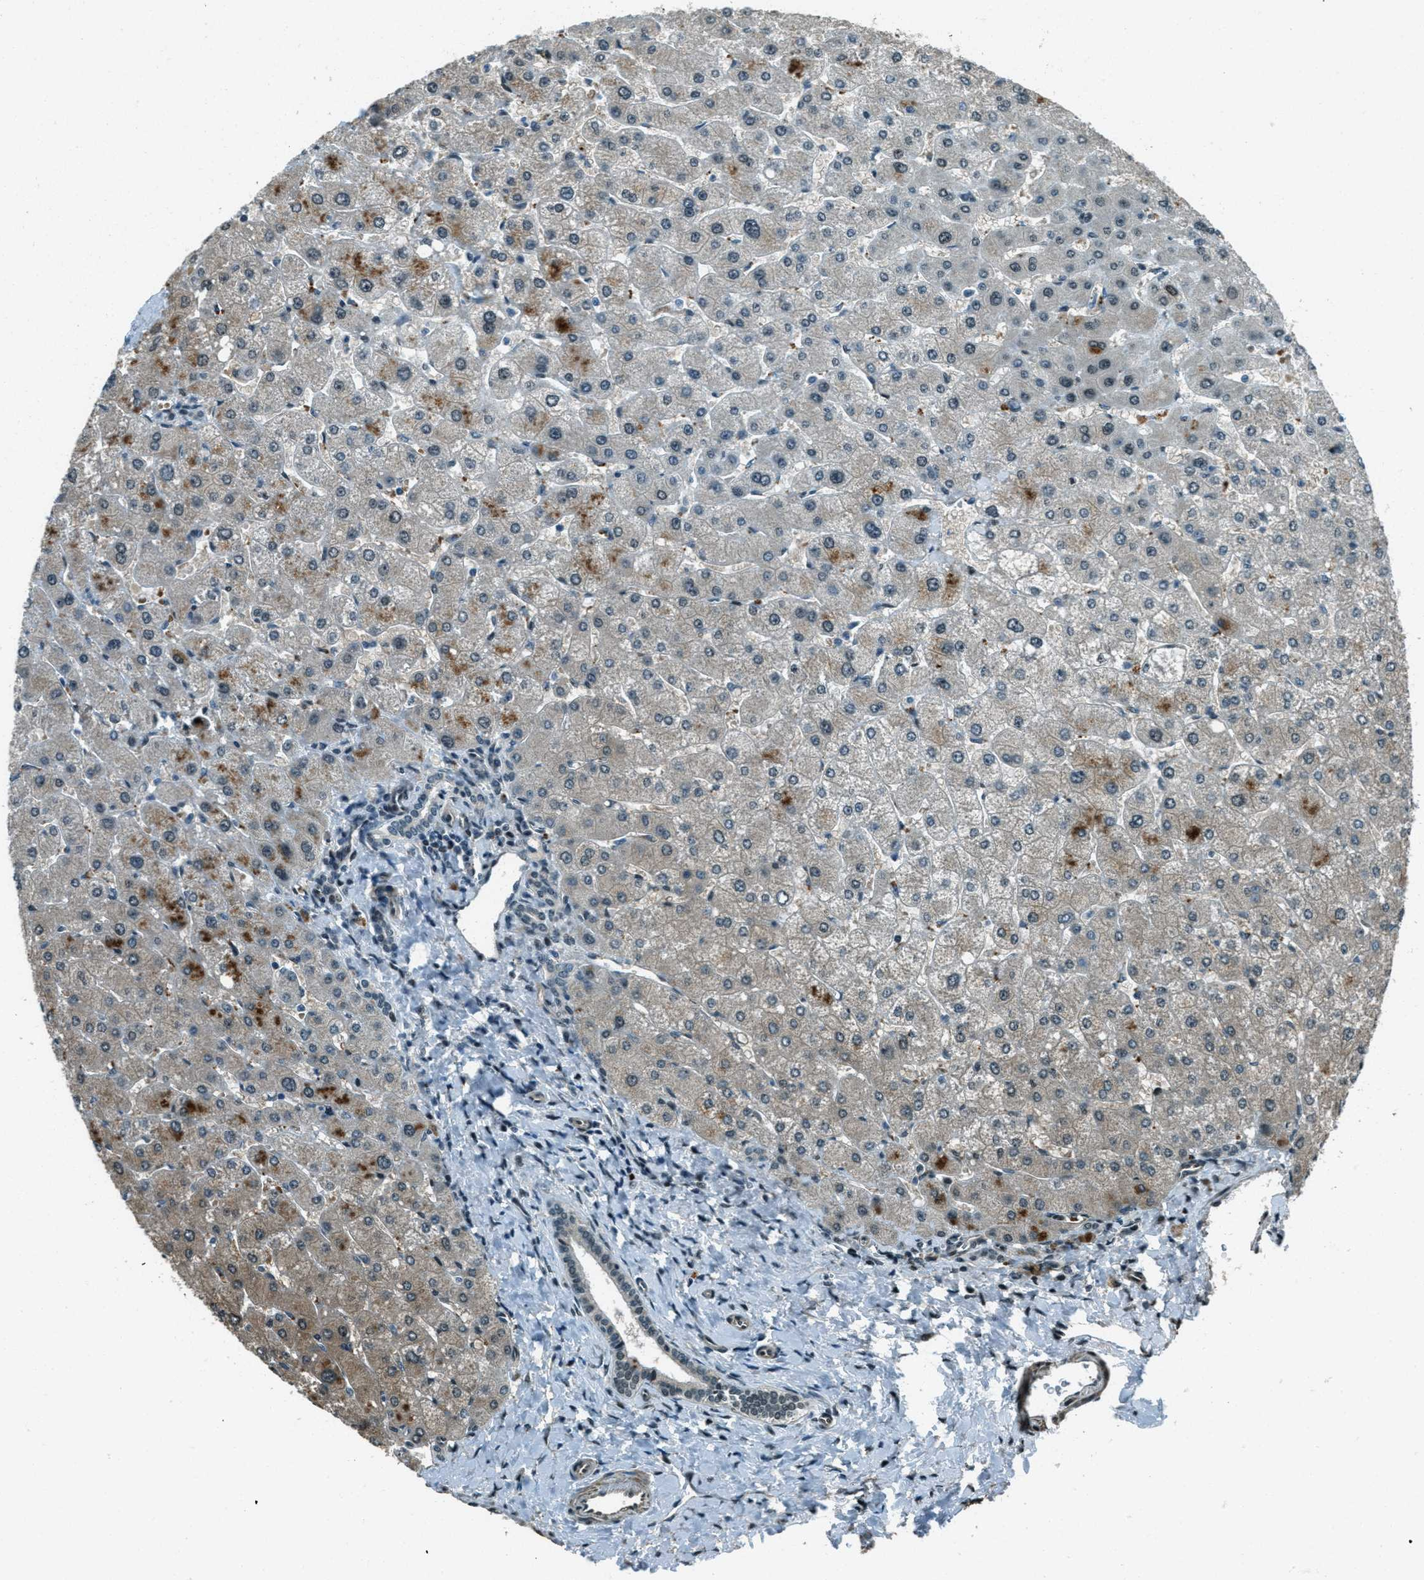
{"staining": {"intensity": "negative", "quantity": "none", "location": "none"}, "tissue": "liver", "cell_type": "Cholangiocytes", "image_type": "normal", "snomed": [{"axis": "morphology", "description": "Normal tissue, NOS"}, {"axis": "topography", "description": "Liver"}], "caption": "Immunohistochemistry (IHC) photomicrograph of unremarkable liver: liver stained with DAB shows no significant protein positivity in cholangiocytes.", "gene": "TARDBP", "patient": {"sex": "male", "age": 55}}